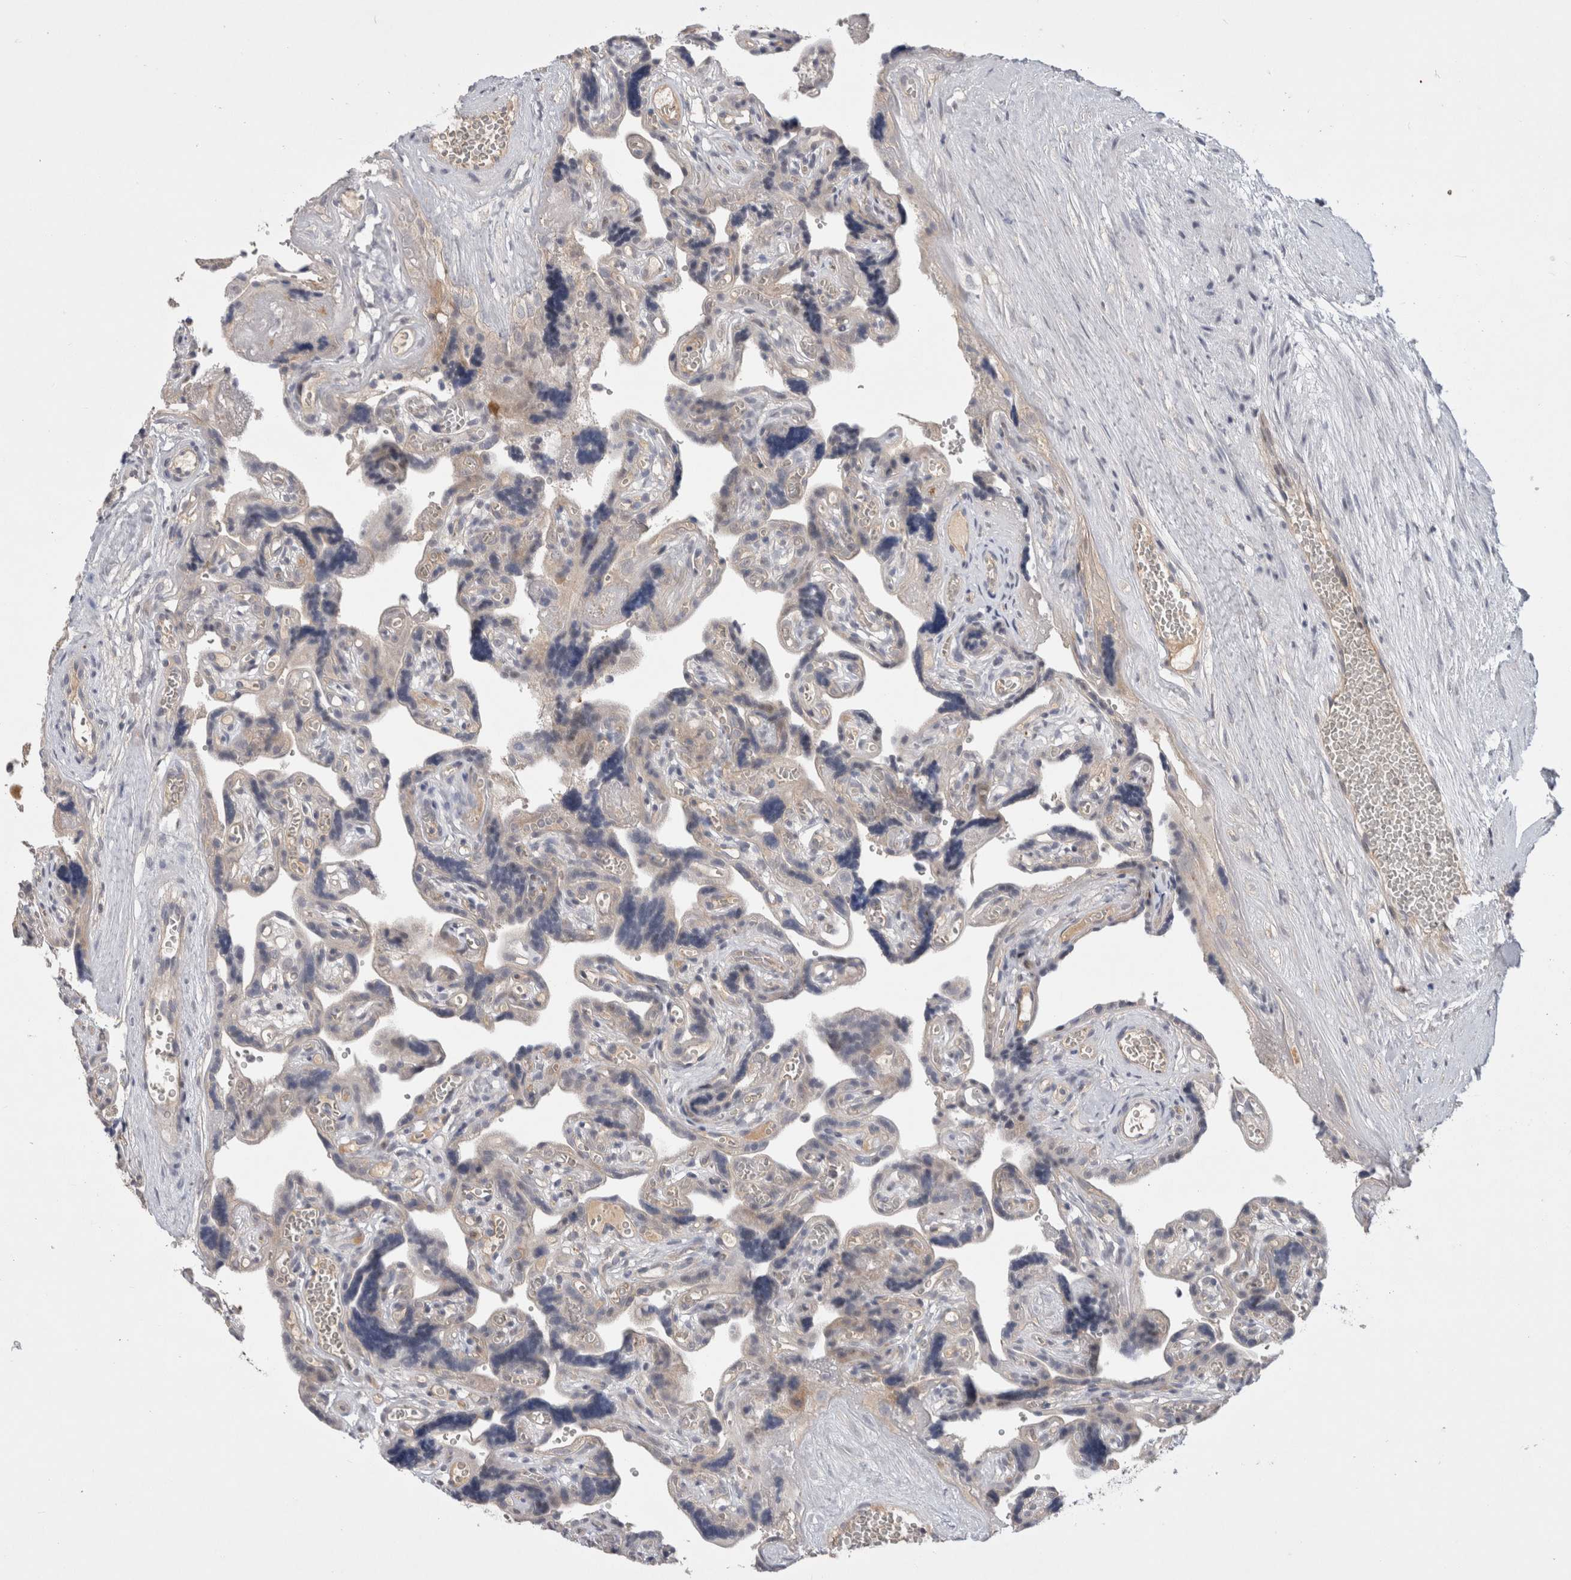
{"staining": {"intensity": "negative", "quantity": "none", "location": "none"}, "tissue": "placenta", "cell_type": "Decidual cells", "image_type": "normal", "snomed": [{"axis": "morphology", "description": "Normal tissue, NOS"}, {"axis": "topography", "description": "Placenta"}], "caption": "Decidual cells are negative for protein expression in benign human placenta. (DAB immunohistochemistry, high magnification).", "gene": "CERS3", "patient": {"sex": "female", "age": 30}}